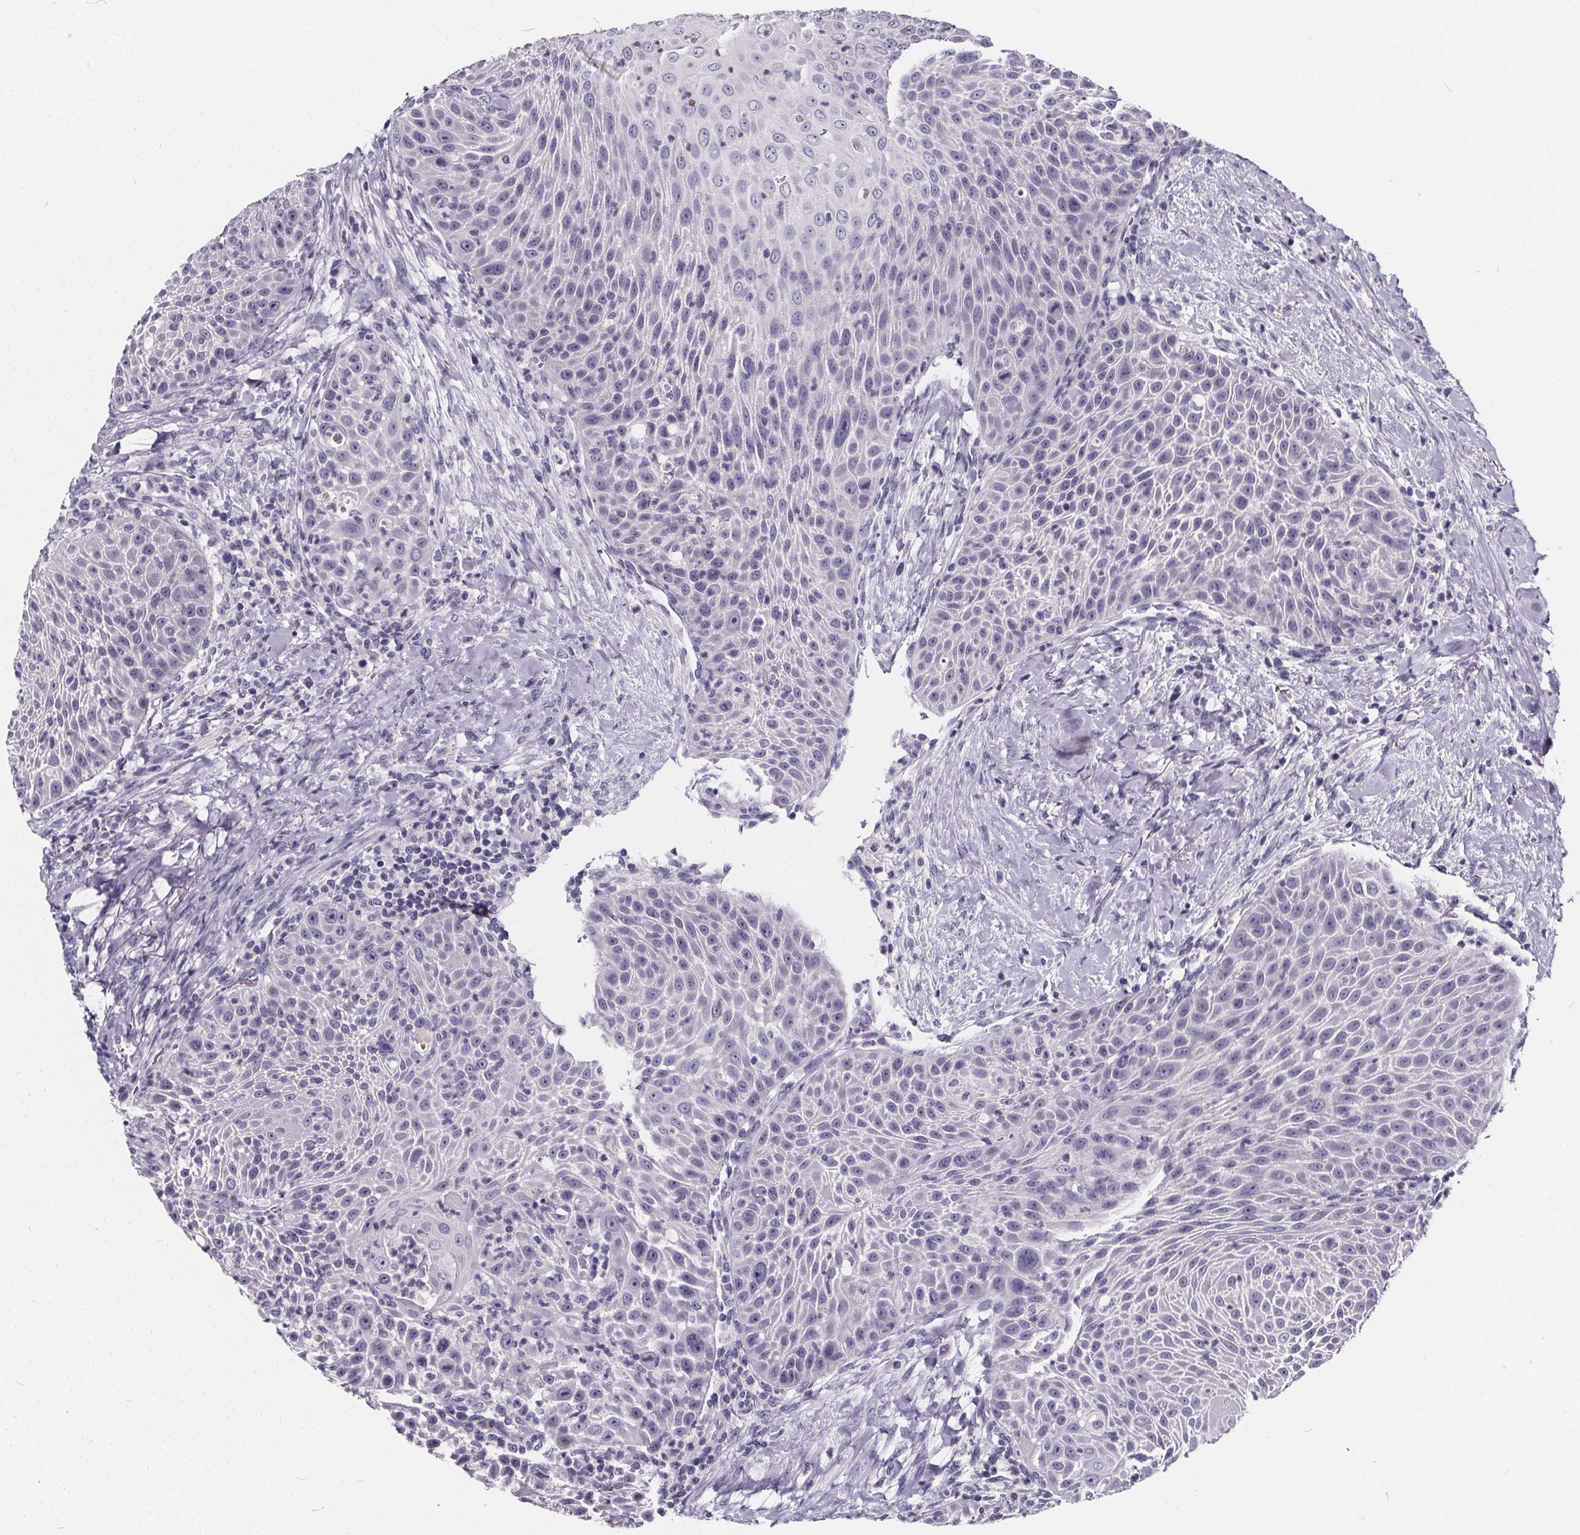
{"staining": {"intensity": "negative", "quantity": "none", "location": "none"}, "tissue": "head and neck cancer", "cell_type": "Tumor cells", "image_type": "cancer", "snomed": [{"axis": "morphology", "description": "Squamous cell carcinoma, NOS"}, {"axis": "topography", "description": "Head-Neck"}], "caption": "Immunohistochemistry histopathology image of neoplastic tissue: head and neck squamous cell carcinoma stained with DAB (3,3'-diaminobenzidine) displays no significant protein positivity in tumor cells.", "gene": "SPEF2", "patient": {"sex": "male", "age": 69}}